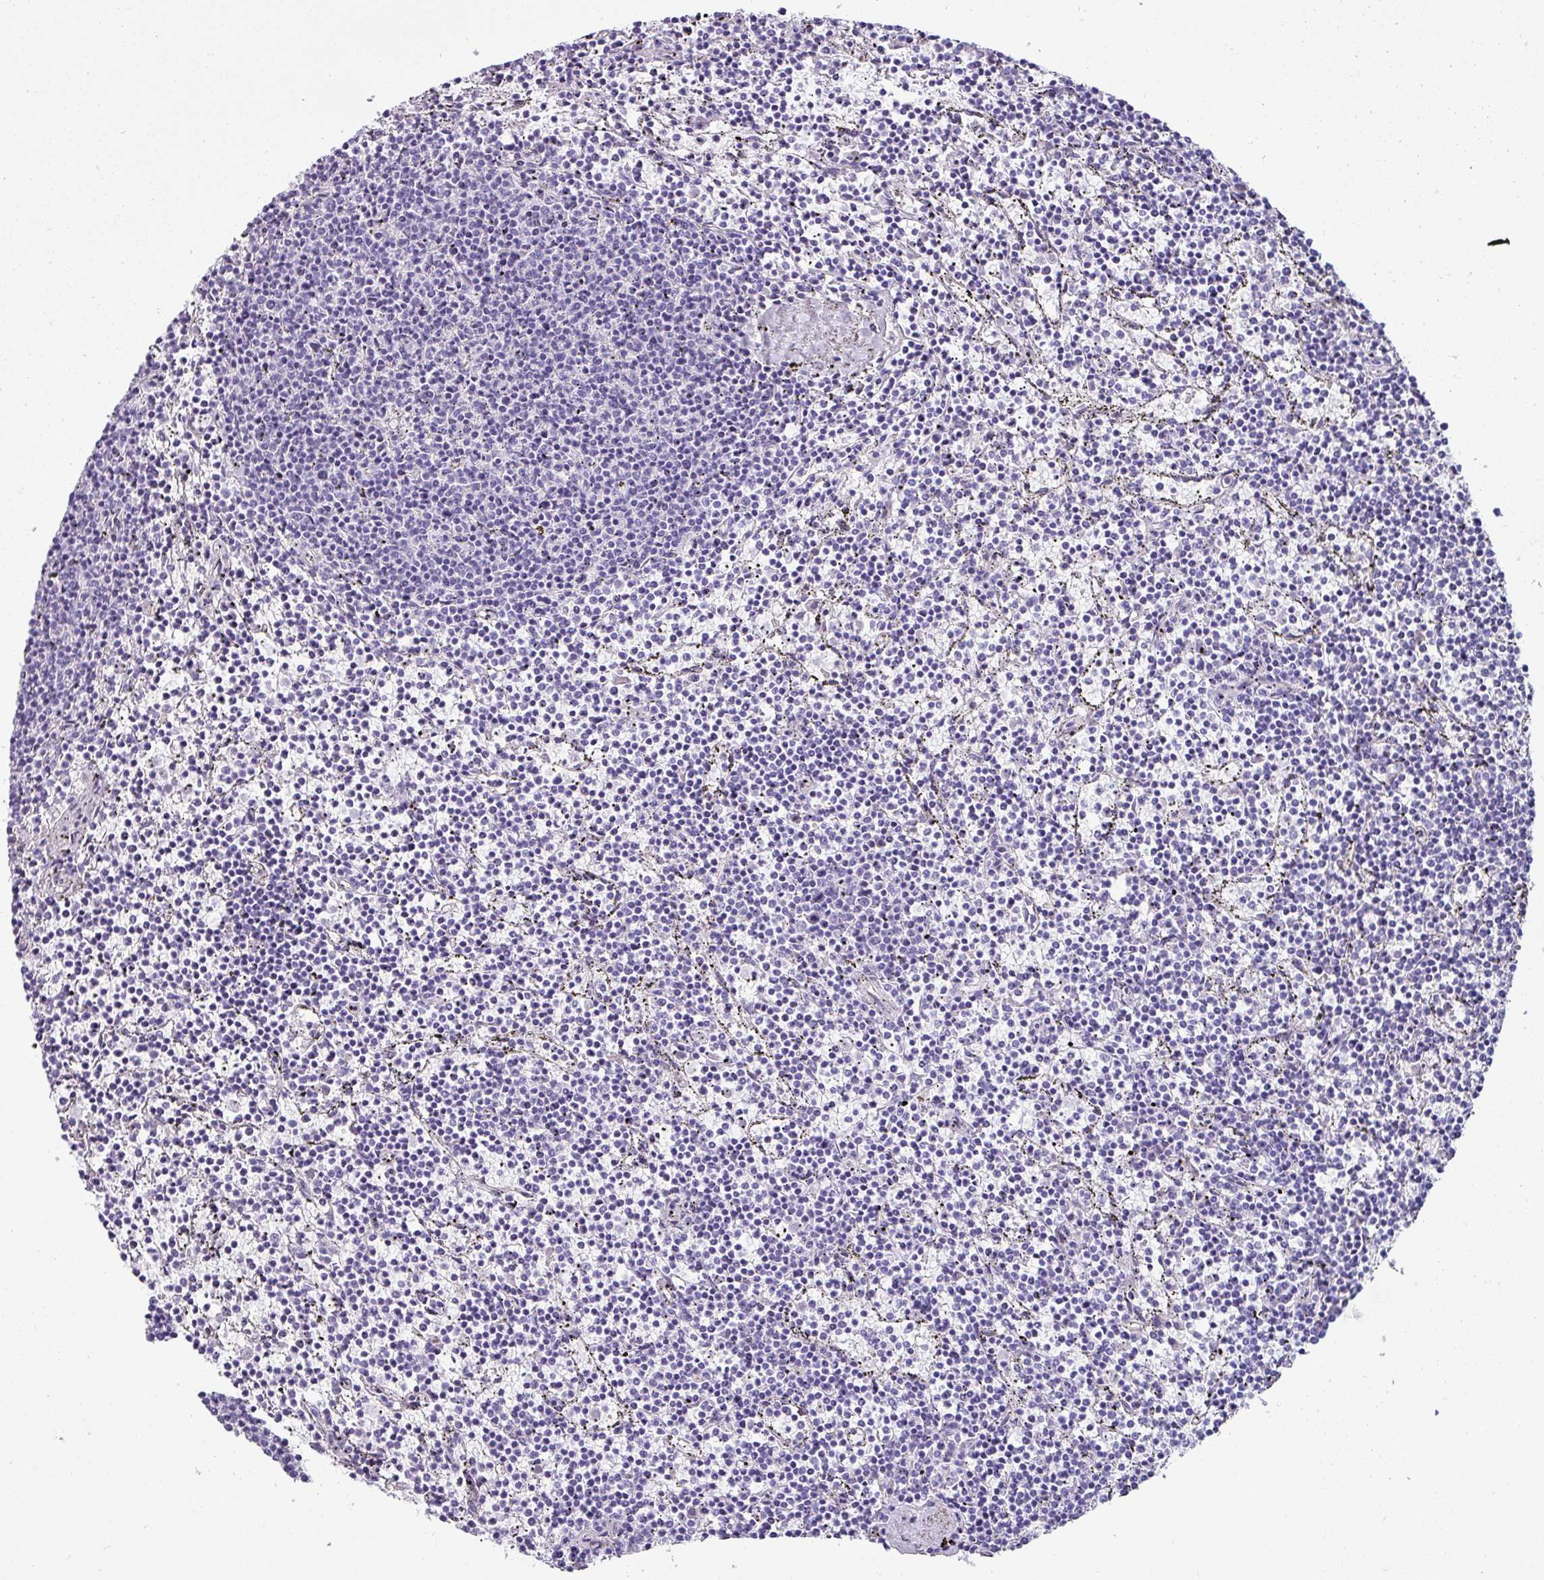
{"staining": {"intensity": "negative", "quantity": "none", "location": "none"}, "tissue": "lymphoma", "cell_type": "Tumor cells", "image_type": "cancer", "snomed": [{"axis": "morphology", "description": "Malignant lymphoma, non-Hodgkin's type, Low grade"}, {"axis": "topography", "description": "Spleen"}], "caption": "IHC of low-grade malignant lymphoma, non-Hodgkin's type shows no positivity in tumor cells.", "gene": "VCX2", "patient": {"sex": "female", "age": 50}}